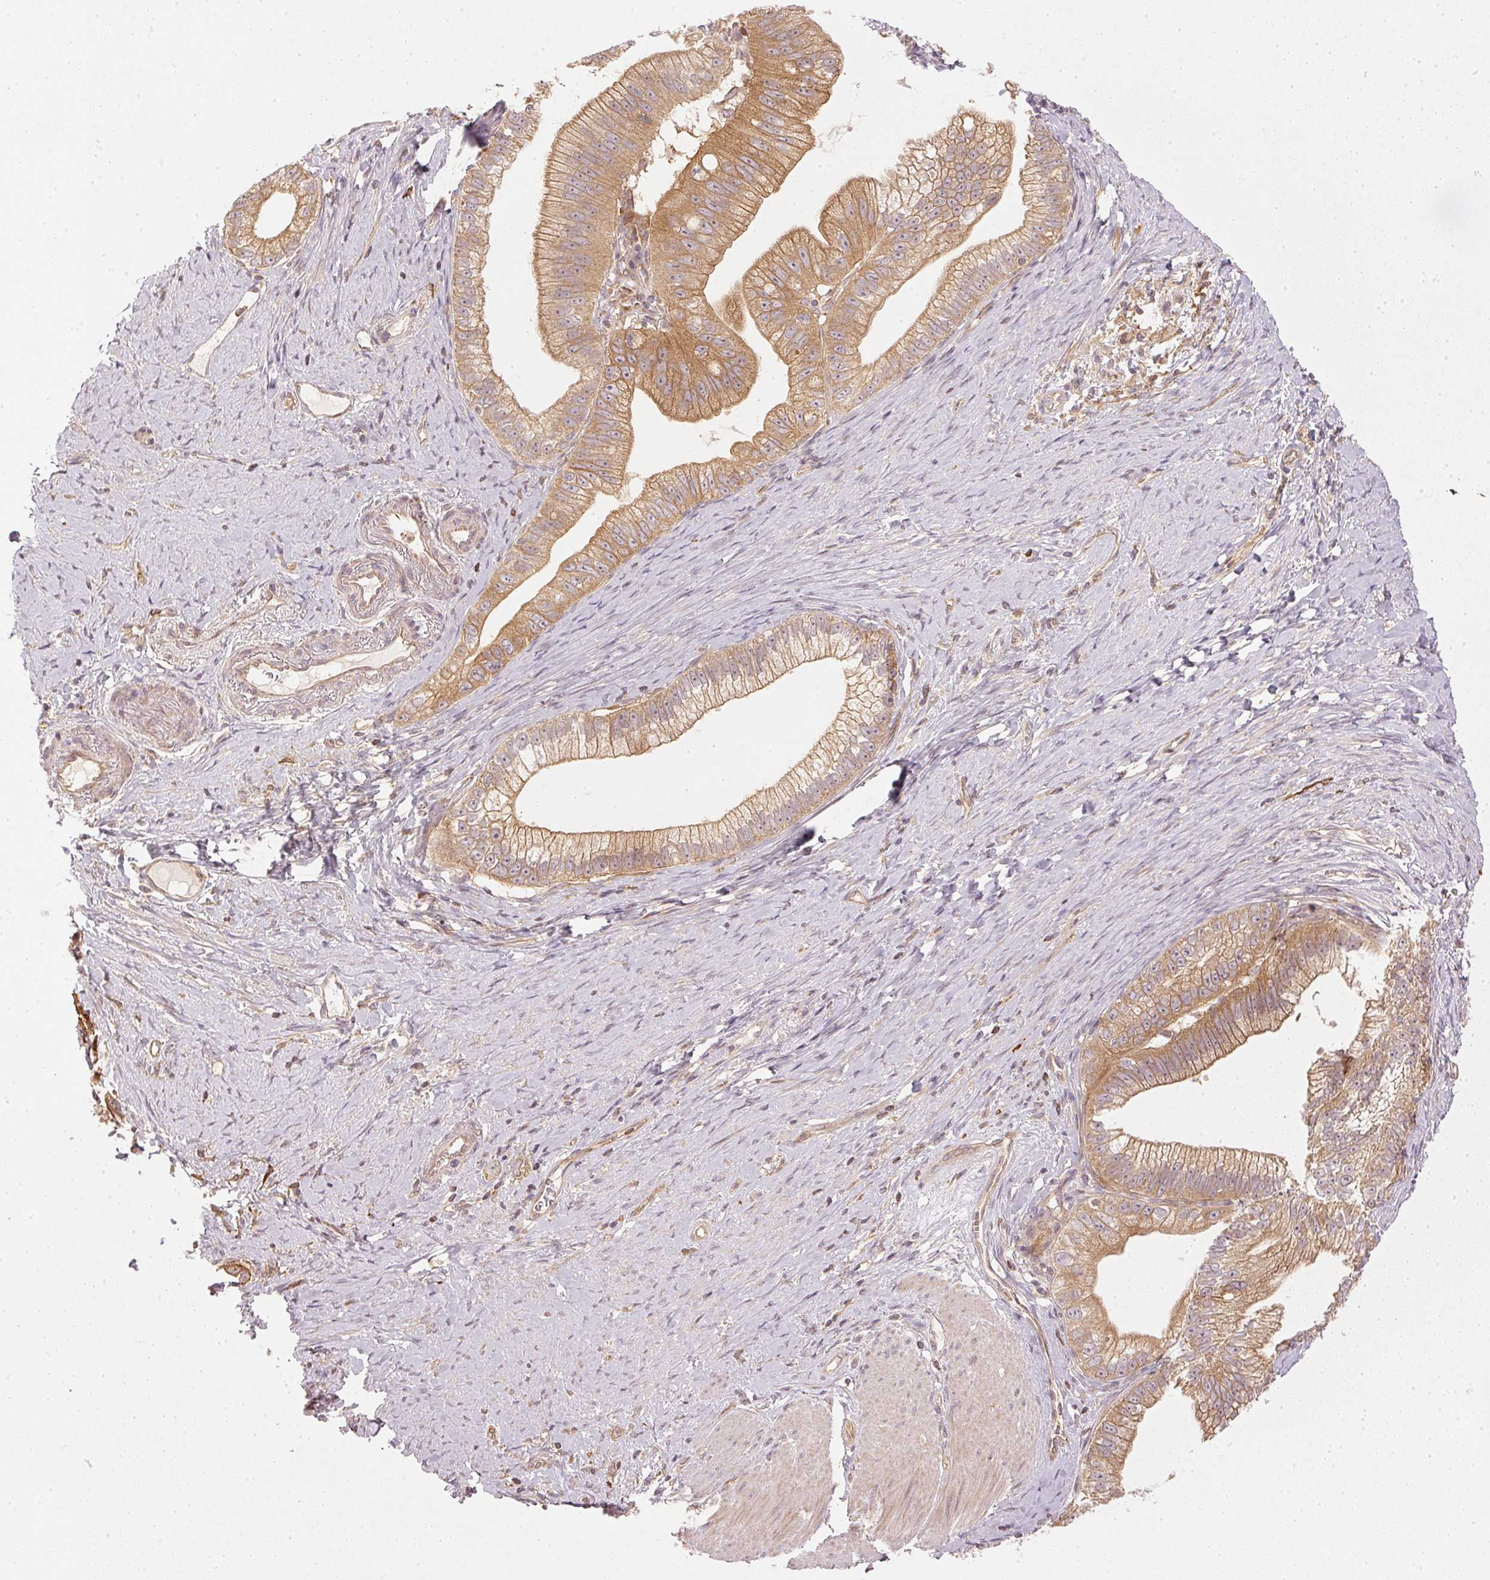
{"staining": {"intensity": "moderate", "quantity": ">75%", "location": "cytoplasmic/membranous"}, "tissue": "pancreatic cancer", "cell_type": "Tumor cells", "image_type": "cancer", "snomed": [{"axis": "morphology", "description": "Adenocarcinoma, NOS"}, {"axis": "topography", "description": "Pancreas"}], "caption": "A brown stain highlights moderate cytoplasmic/membranous staining of a protein in human pancreatic cancer tumor cells.", "gene": "NADK2", "patient": {"sex": "male", "age": 70}}